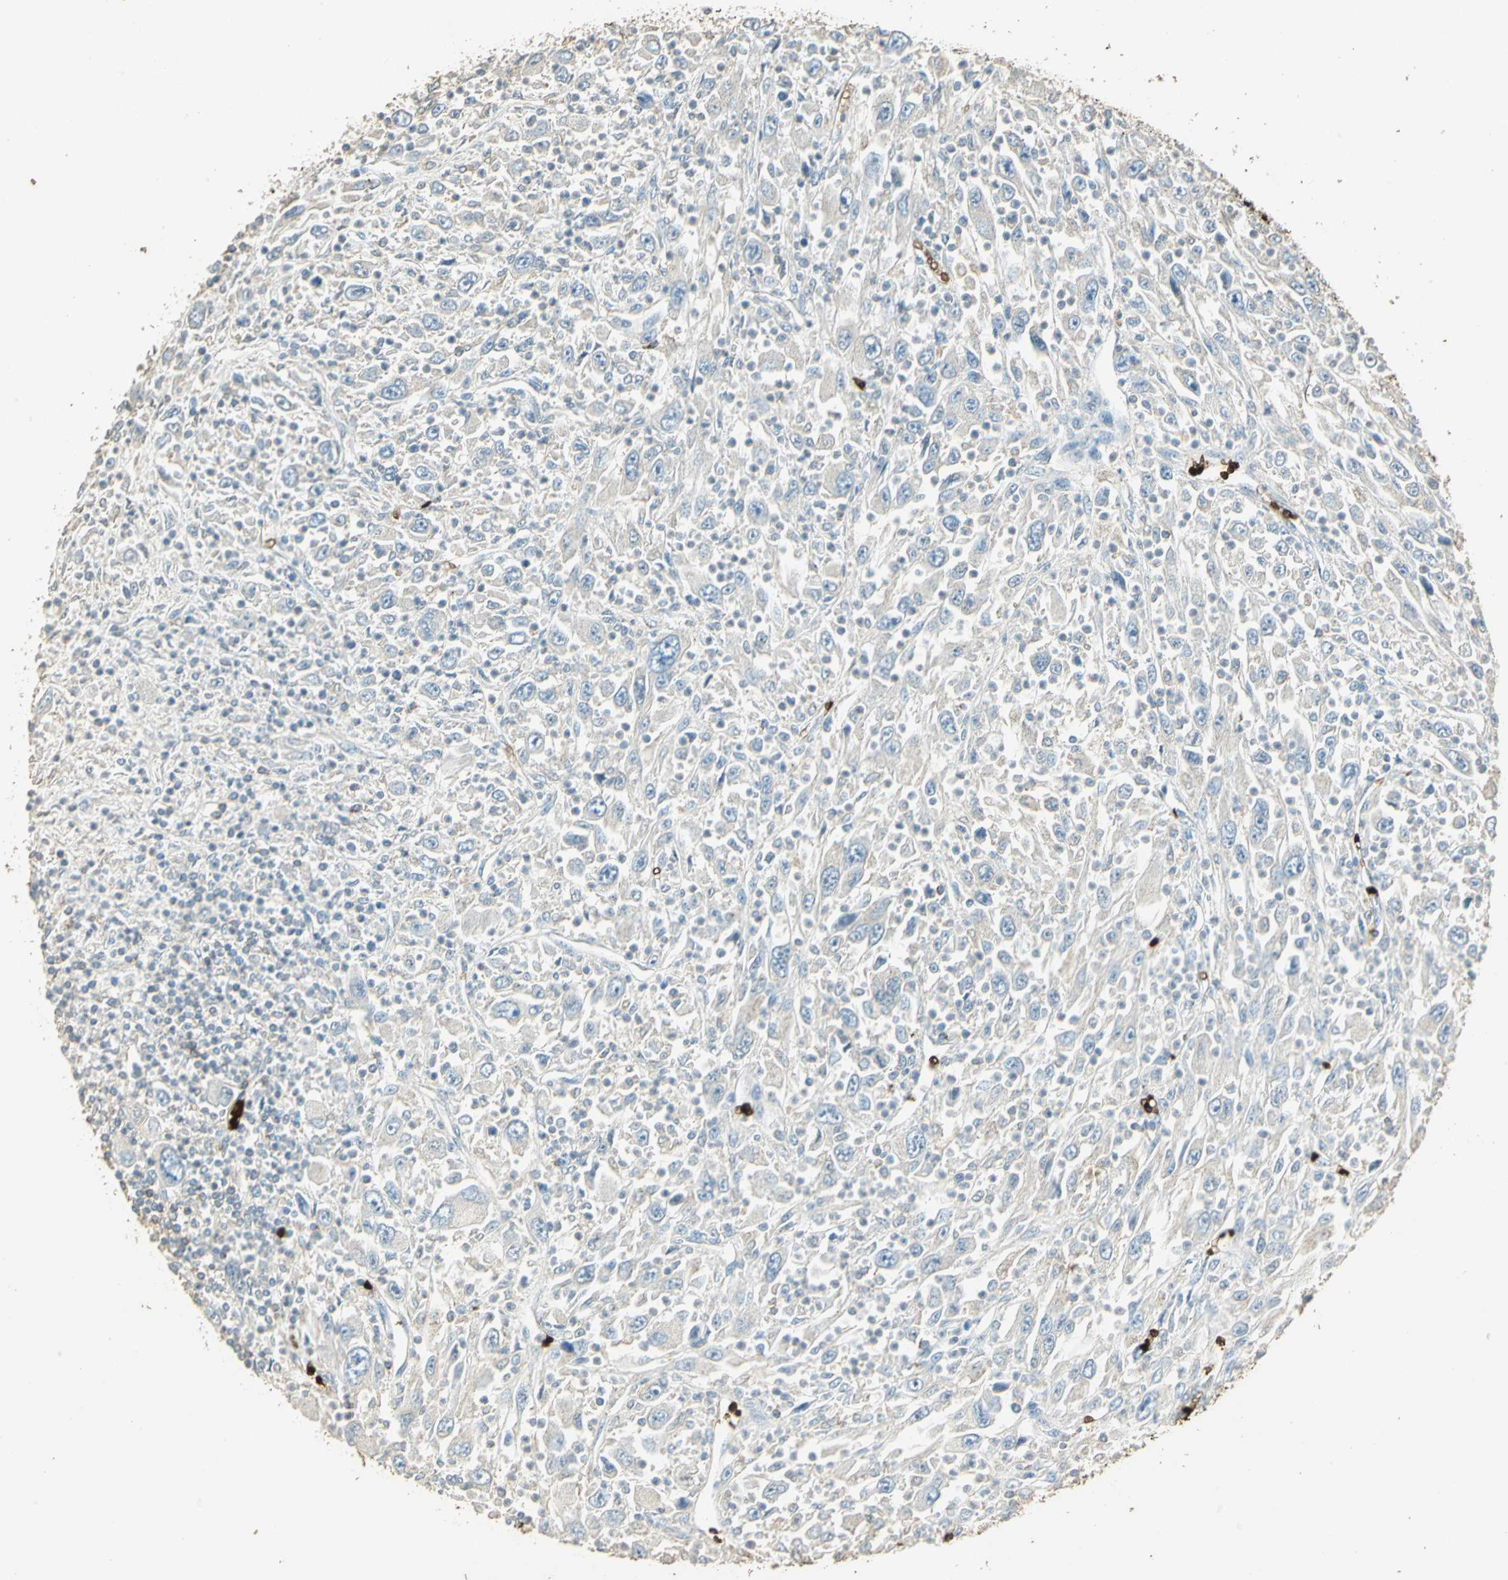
{"staining": {"intensity": "negative", "quantity": "none", "location": "none"}, "tissue": "melanoma", "cell_type": "Tumor cells", "image_type": "cancer", "snomed": [{"axis": "morphology", "description": "Malignant melanoma, Metastatic site"}, {"axis": "topography", "description": "Skin"}], "caption": "IHC of melanoma shows no staining in tumor cells. (Brightfield microscopy of DAB IHC at high magnification).", "gene": "TRAPPC2", "patient": {"sex": "female", "age": 56}}